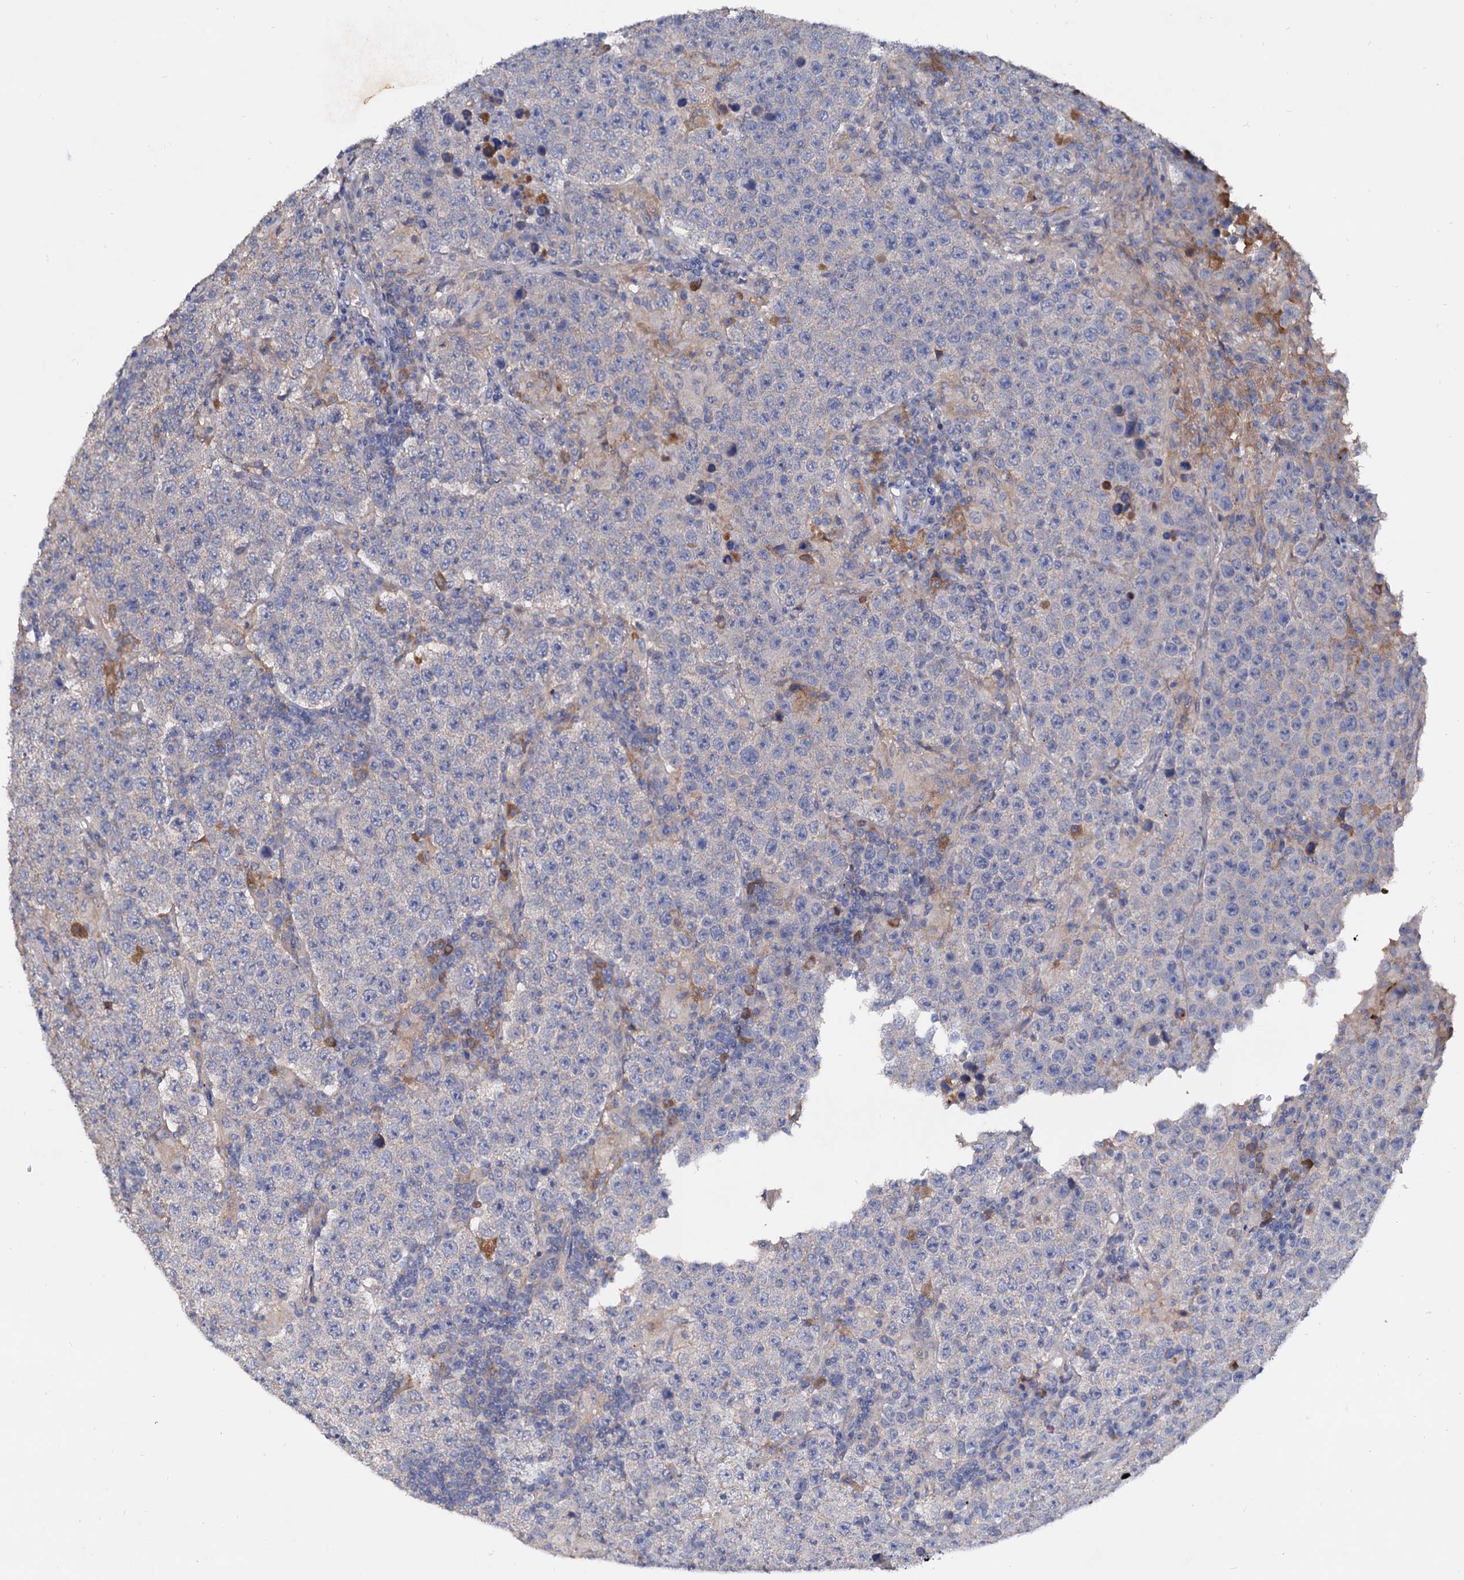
{"staining": {"intensity": "negative", "quantity": "none", "location": "none"}, "tissue": "testis cancer", "cell_type": "Tumor cells", "image_type": "cancer", "snomed": [{"axis": "morphology", "description": "Normal tissue, NOS"}, {"axis": "morphology", "description": "Urothelial carcinoma, High grade"}, {"axis": "morphology", "description": "Seminoma, NOS"}, {"axis": "morphology", "description": "Carcinoma, Embryonal, NOS"}, {"axis": "topography", "description": "Urinary bladder"}, {"axis": "topography", "description": "Testis"}], "caption": "A high-resolution photomicrograph shows immunohistochemistry staining of testis cancer (seminoma), which demonstrates no significant staining in tumor cells.", "gene": "NPAS4", "patient": {"sex": "male", "age": 41}}